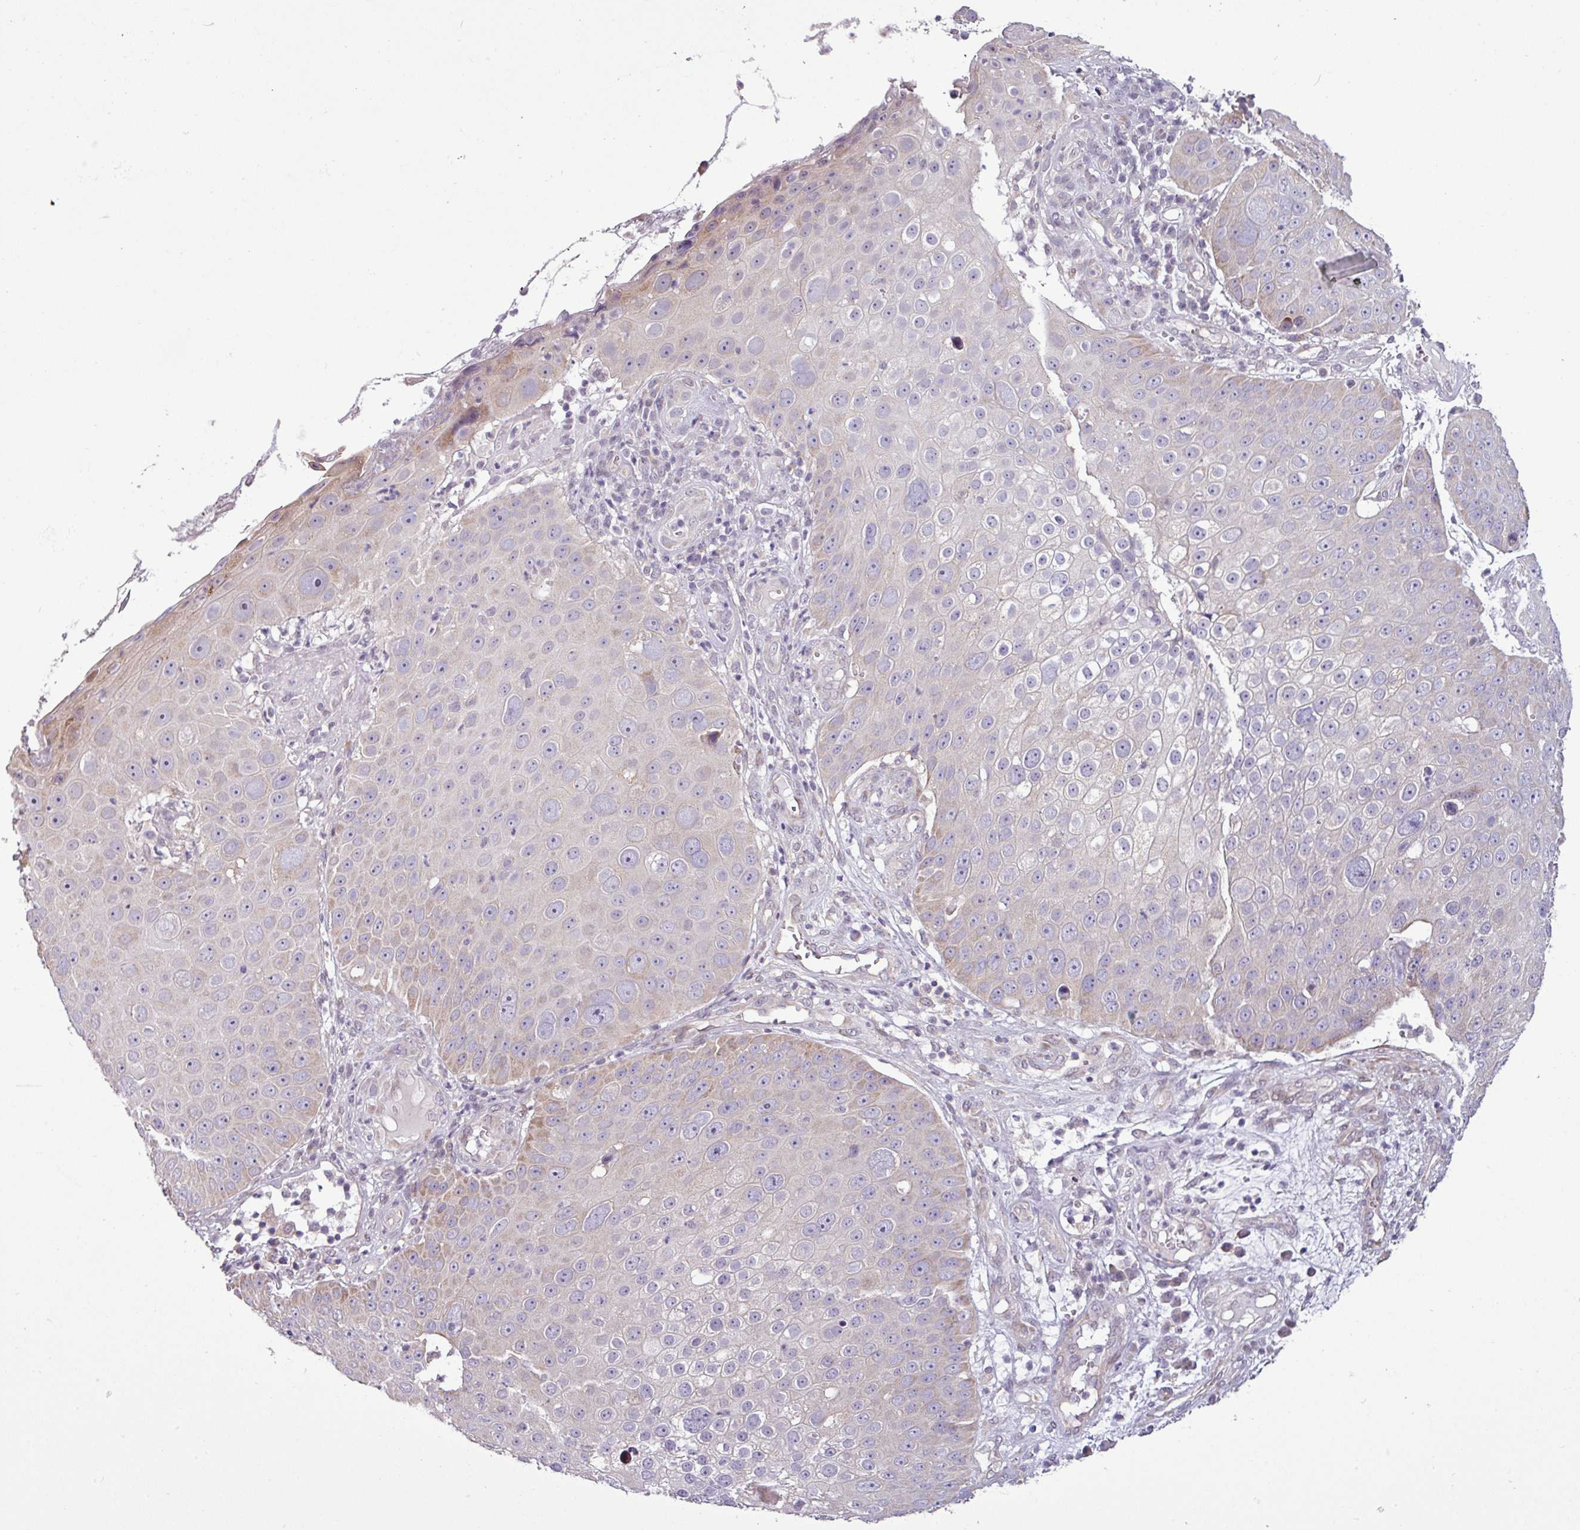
{"staining": {"intensity": "weak", "quantity": "<25%", "location": "cytoplasmic/membranous"}, "tissue": "skin cancer", "cell_type": "Tumor cells", "image_type": "cancer", "snomed": [{"axis": "morphology", "description": "Squamous cell carcinoma, NOS"}, {"axis": "topography", "description": "Skin"}], "caption": "The histopathology image demonstrates no significant positivity in tumor cells of skin cancer. (Brightfield microscopy of DAB (3,3'-diaminobenzidine) immunohistochemistry at high magnification).", "gene": "GPT2", "patient": {"sex": "male", "age": 71}}